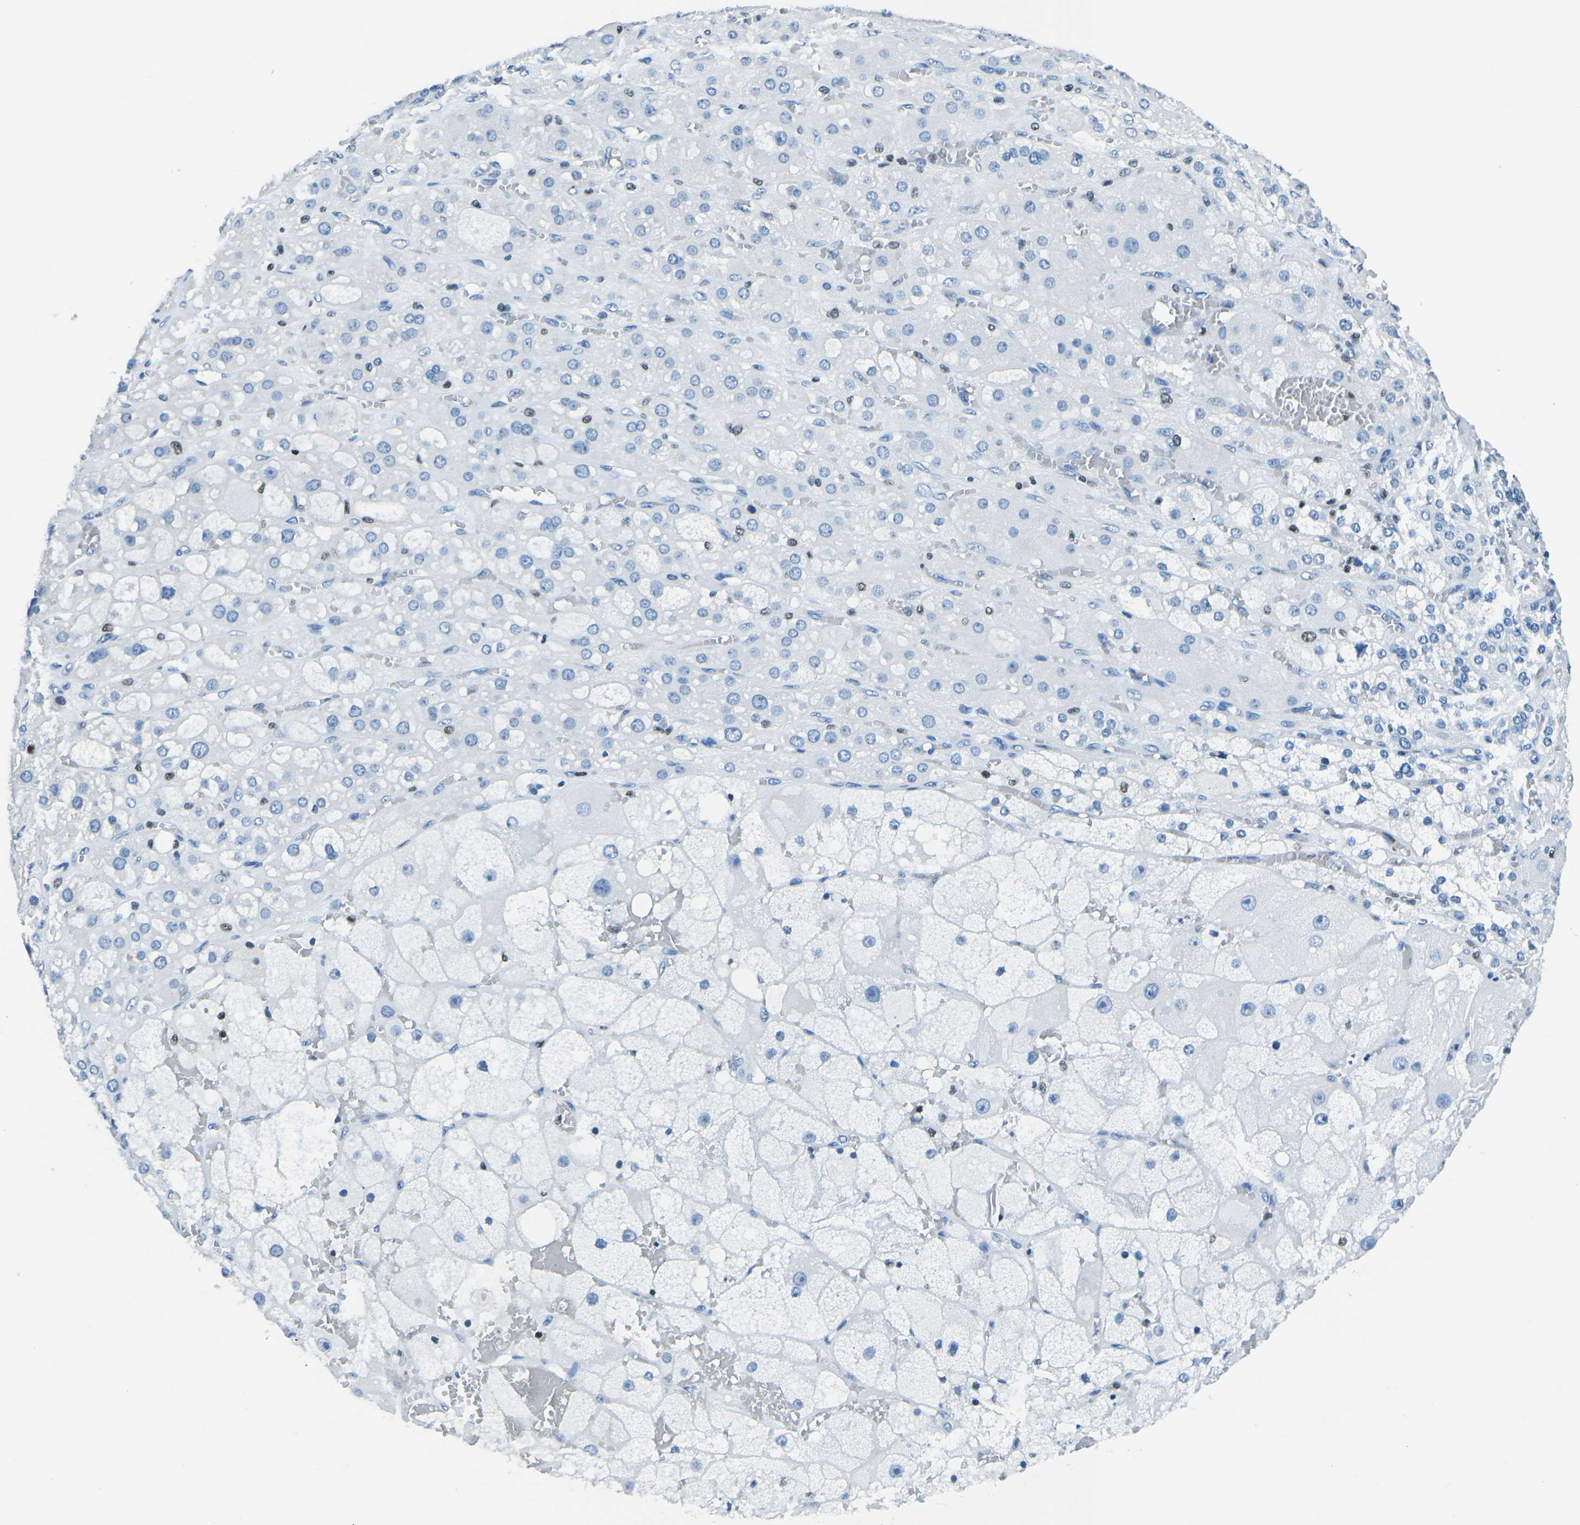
{"staining": {"intensity": "negative", "quantity": "none", "location": "none"}, "tissue": "adrenal gland", "cell_type": "Glandular cells", "image_type": "normal", "snomed": [{"axis": "morphology", "description": "Normal tissue, NOS"}, {"axis": "topography", "description": "Adrenal gland"}], "caption": "Protein analysis of normal adrenal gland reveals no significant staining in glandular cells.", "gene": "CELF2", "patient": {"sex": "female", "age": 44}}